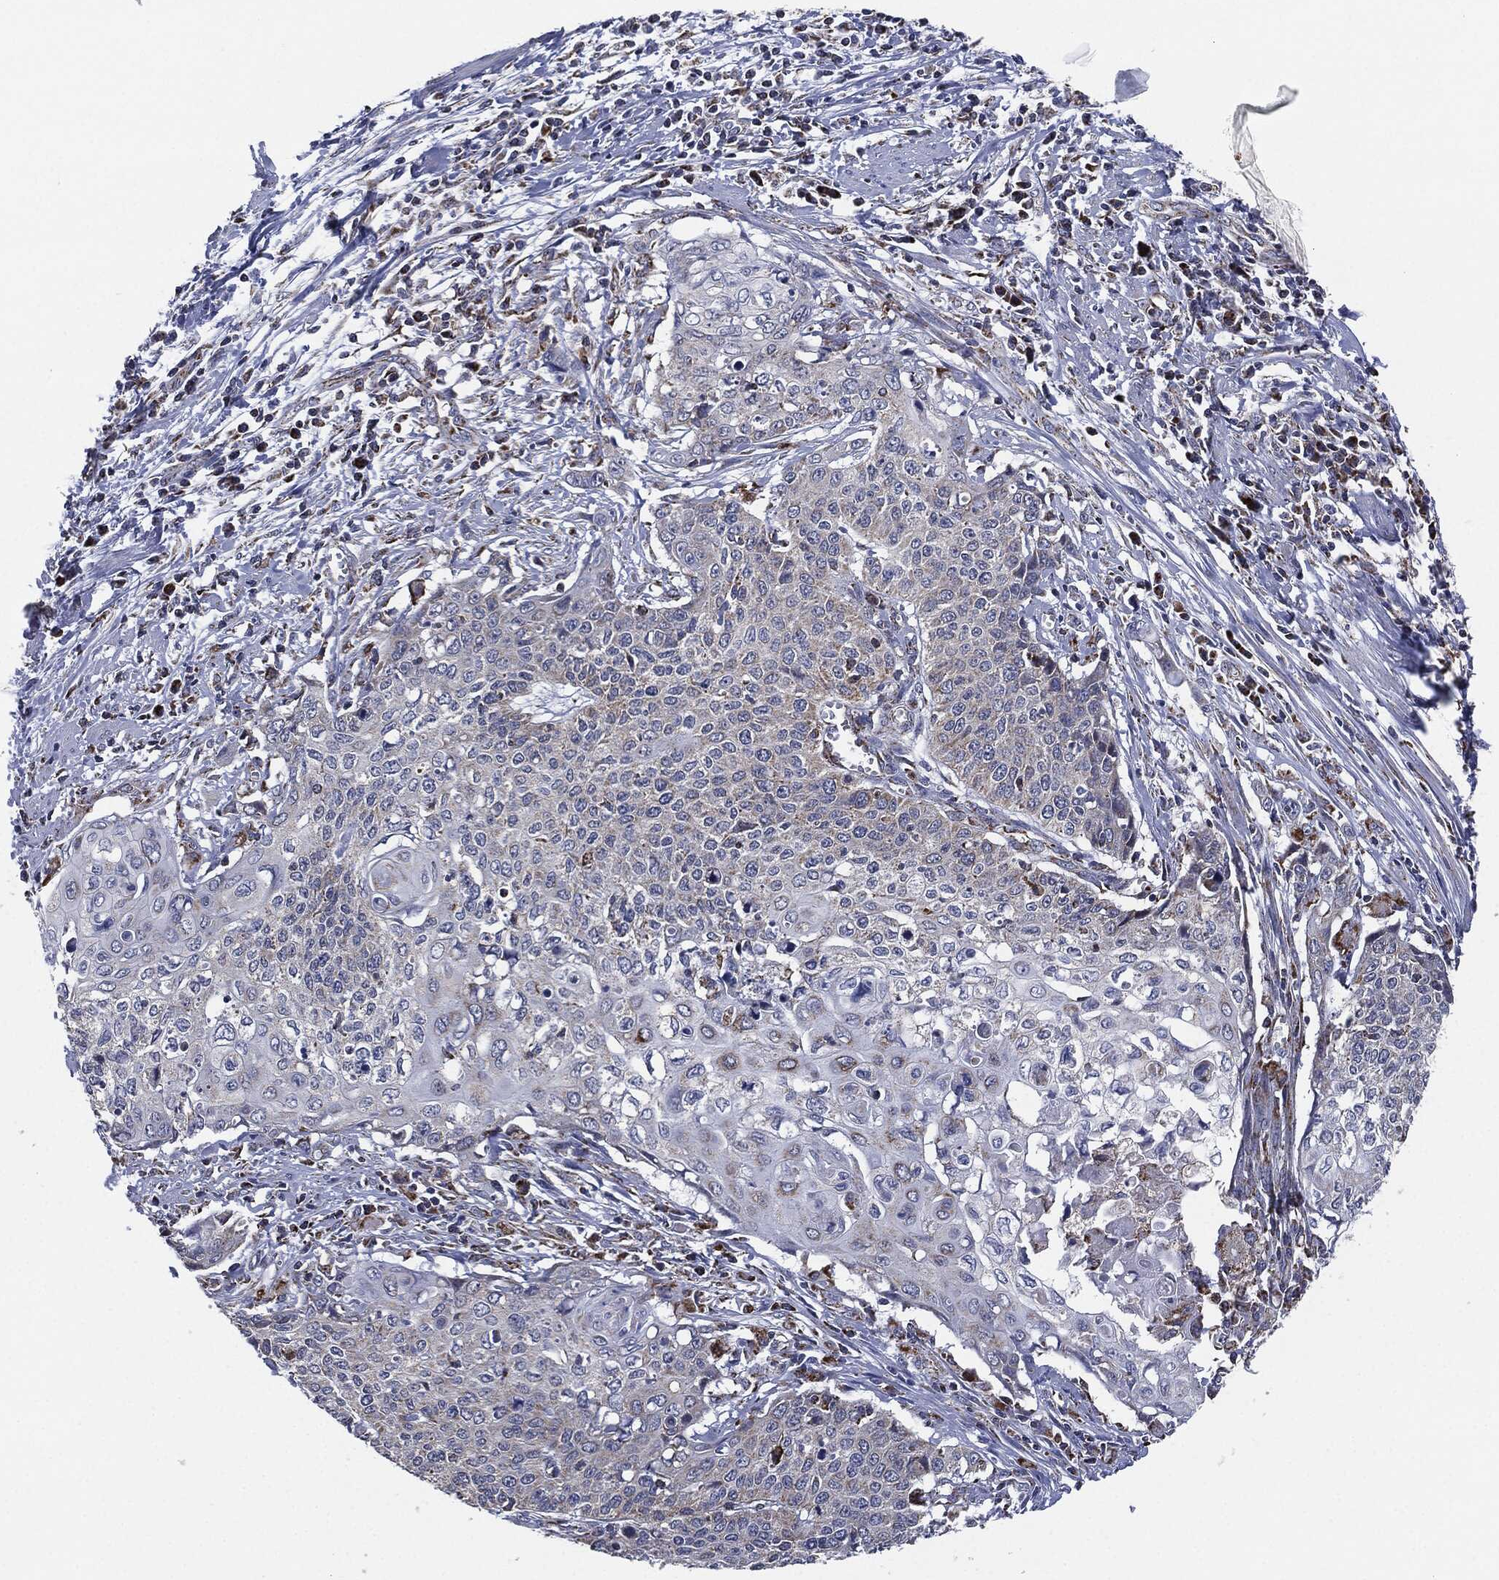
{"staining": {"intensity": "negative", "quantity": "none", "location": "none"}, "tissue": "cervical cancer", "cell_type": "Tumor cells", "image_type": "cancer", "snomed": [{"axis": "morphology", "description": "Squamous cell carcinoma, NOS"}, {"axis": "topography", "description": "Cervix"}], "caption": "This is an immunohistochemistry (IHC) histopathology image of squamous cell carcinoma (cervical). There is no staining in tumor cells.", "gene": "NDUFV2", "patient": {"sex": "female", "age": 39}}